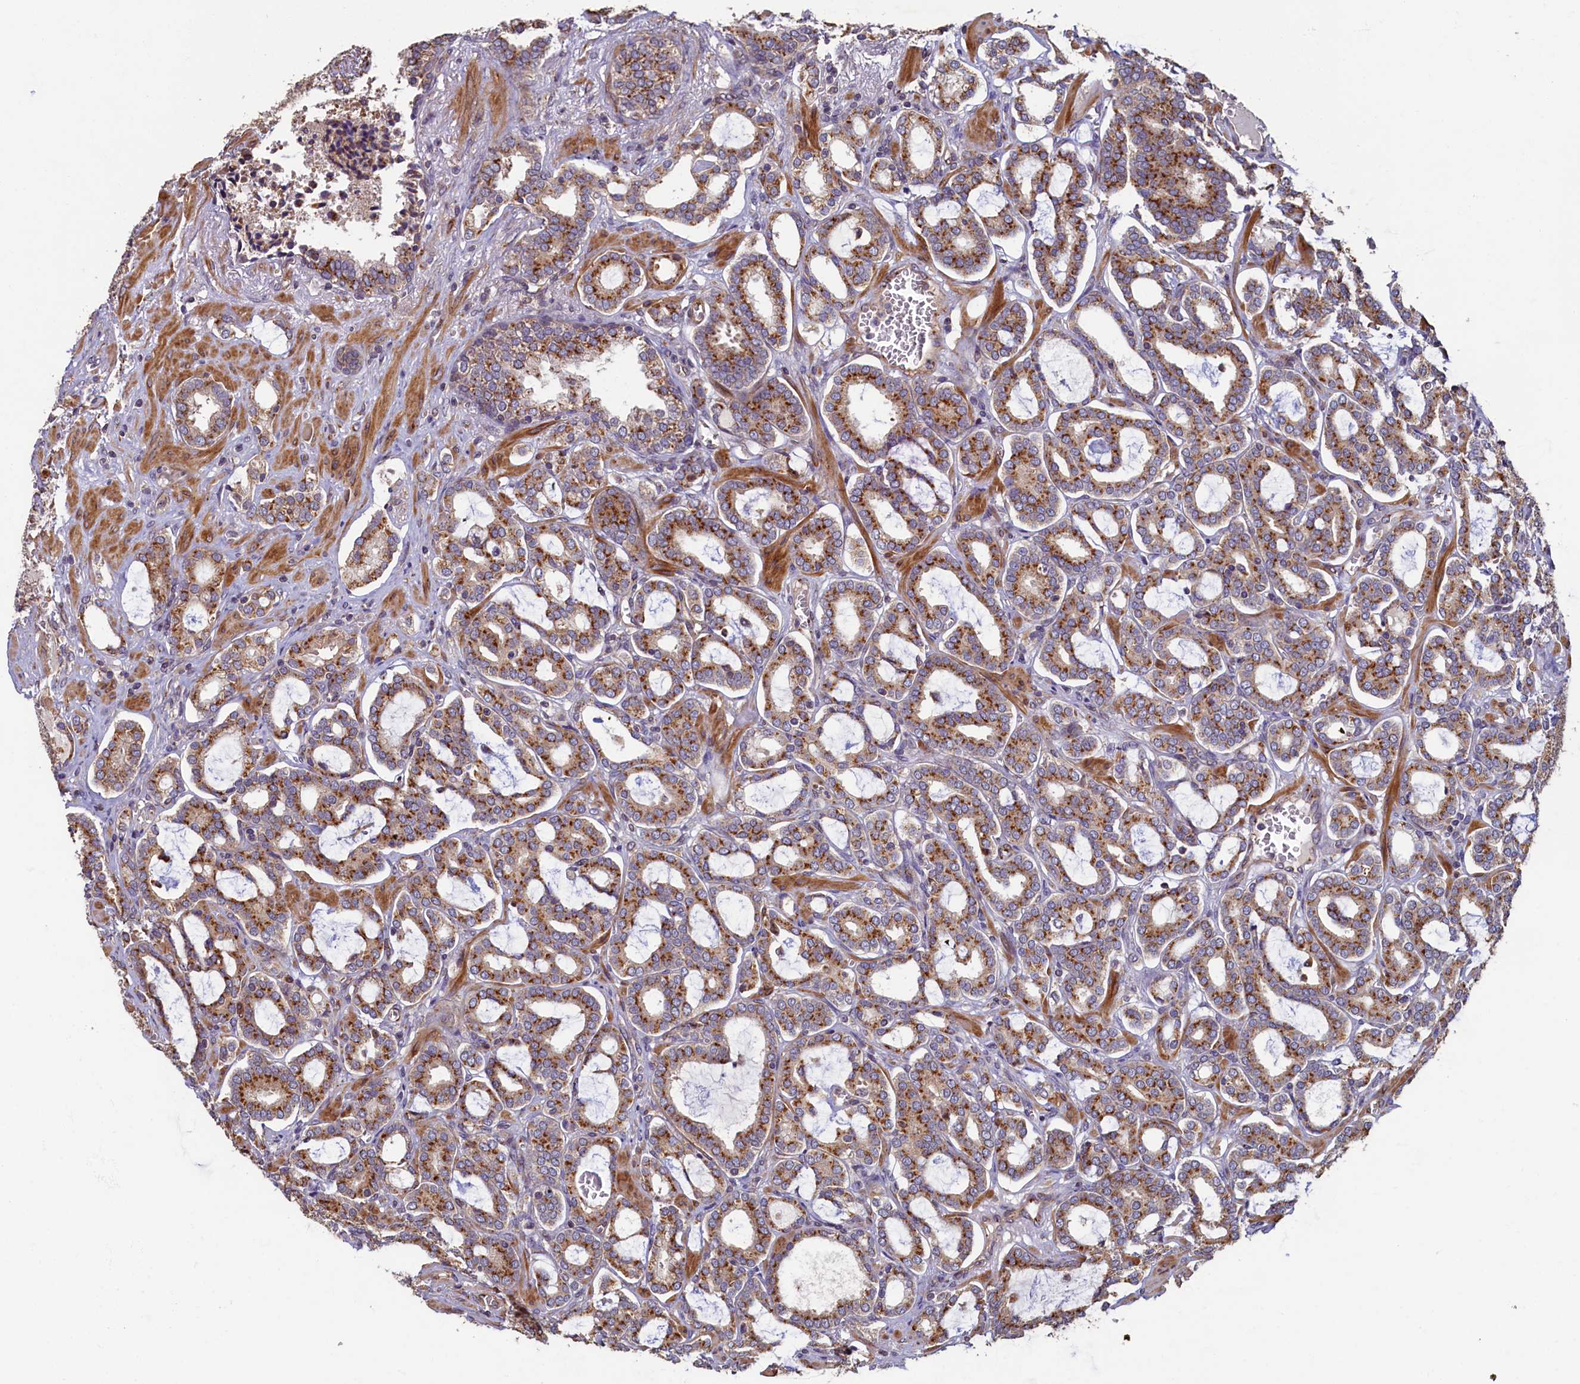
{"staining": {"intensity": "strong", "quantity": ">75%", "location": "cytoplasmic/membranous"}, "tissue": "prostate cancer", "cell_type": "Tumor cells", "image_type": "cancer", "snomed": [{"axis": "morphology", "description": "Adenocarcinoma, High grade"}, {"axis": "topography", "description": "Prostate and seminal vesicle, NOS"}], "caption": "A histopathology image of human prostate cancer (adenocarcinoma (high-grade)) stained for a protein exhibits strong cytoplasmic/membranous brown staining in tumor cells.", "gene": "TMEM181", "patient": {"sex": "male", "age": 67}}